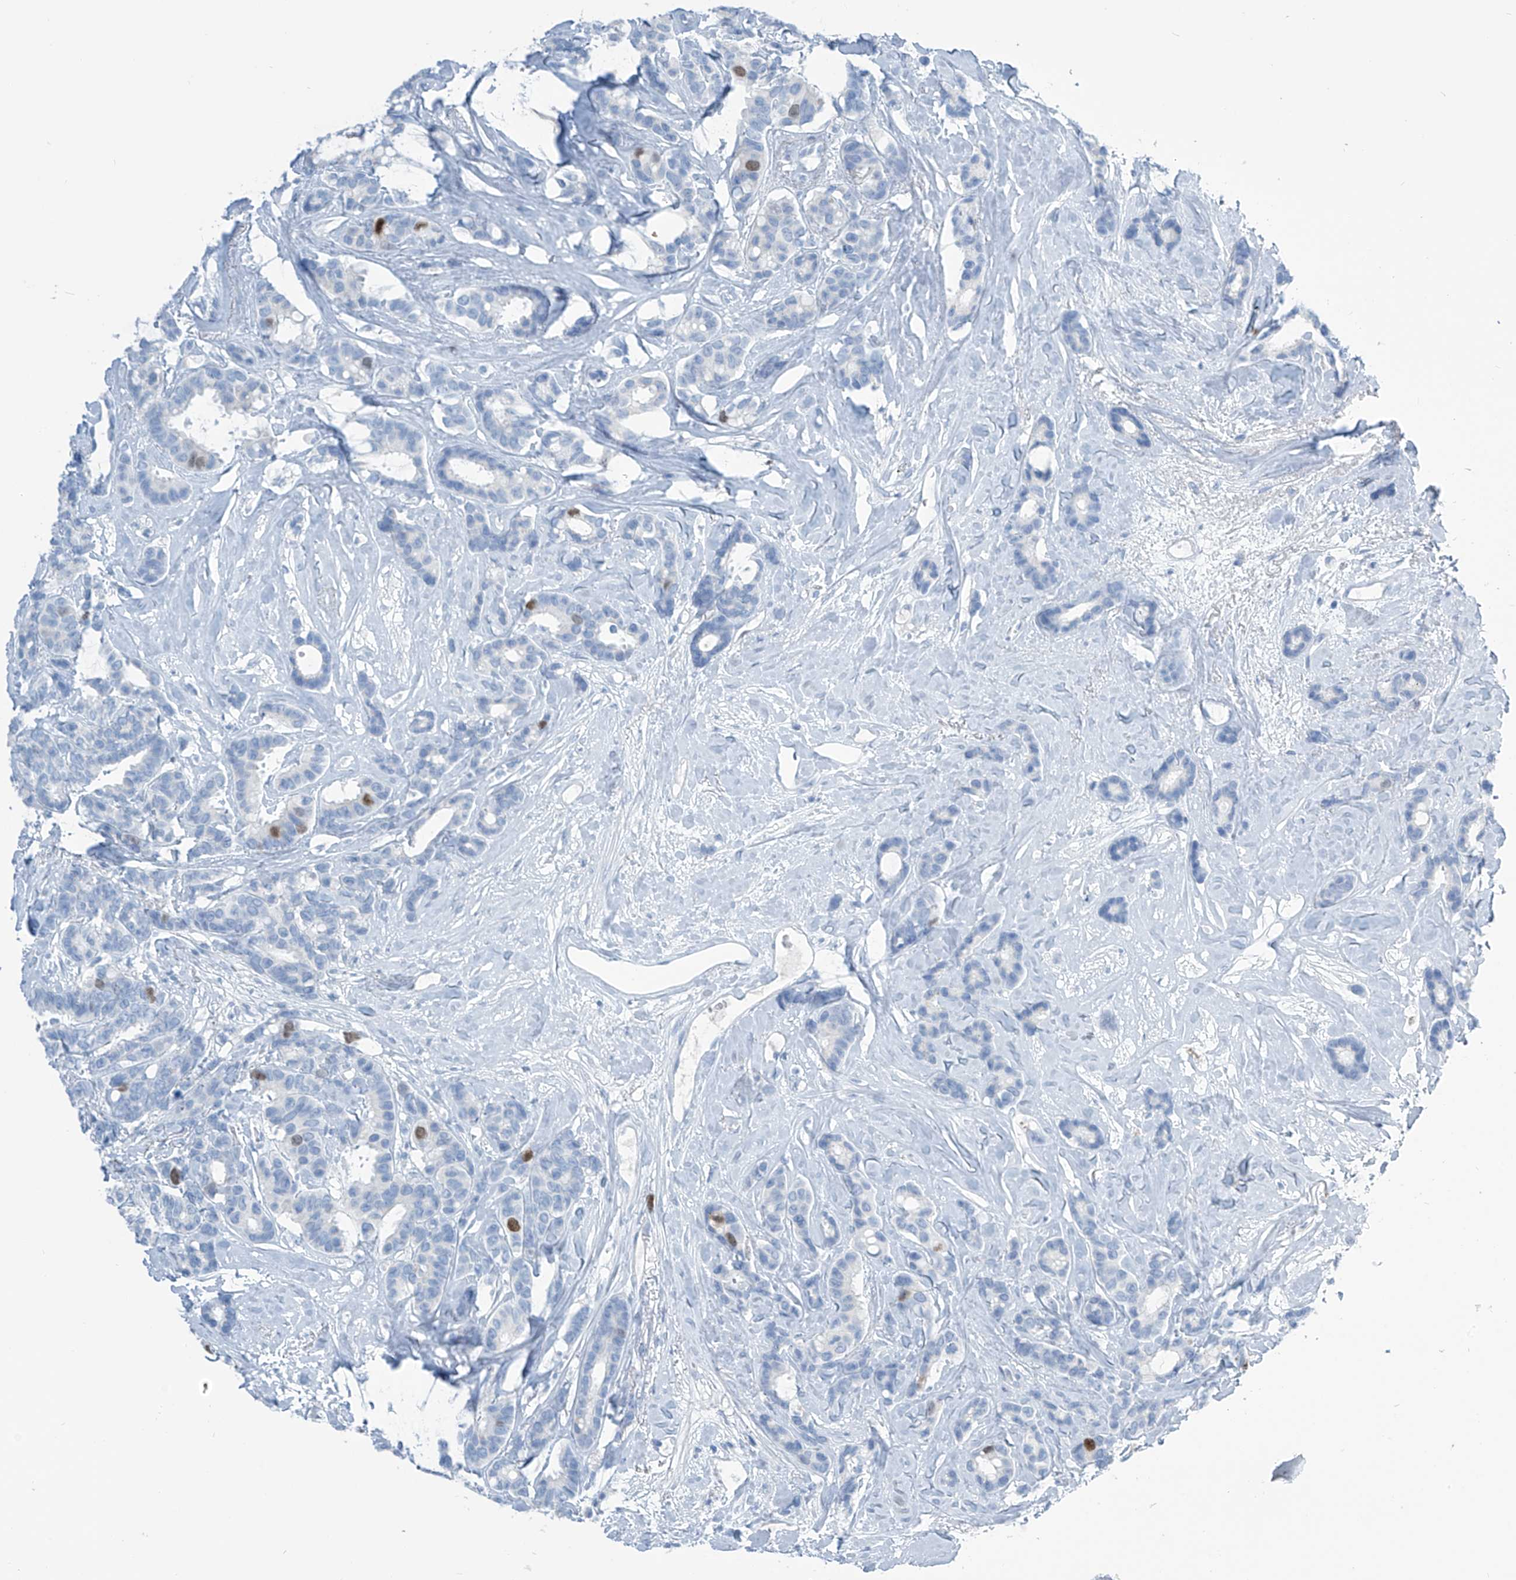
{"staining": {"intensity": "moderate", "quantity": "<25%", "location": "nuclear"}, "tissue": "breast cancer", "cell_type": "Tumor cells", "image_type": "cancer", "snomed": [{"axis": "morphology", "description": "Duct carcinoma"}, {"axis": "topography", "description": "Breast"}], "caption": "Human breast cancer (infiltrating ductal carcinoma) stained for a protein (brown) exhibits moderate nuclear positive expression in approximately <25% of tumor cells.", "gene": "SGO2", "patient": {"sex": "female", "age": 87}}